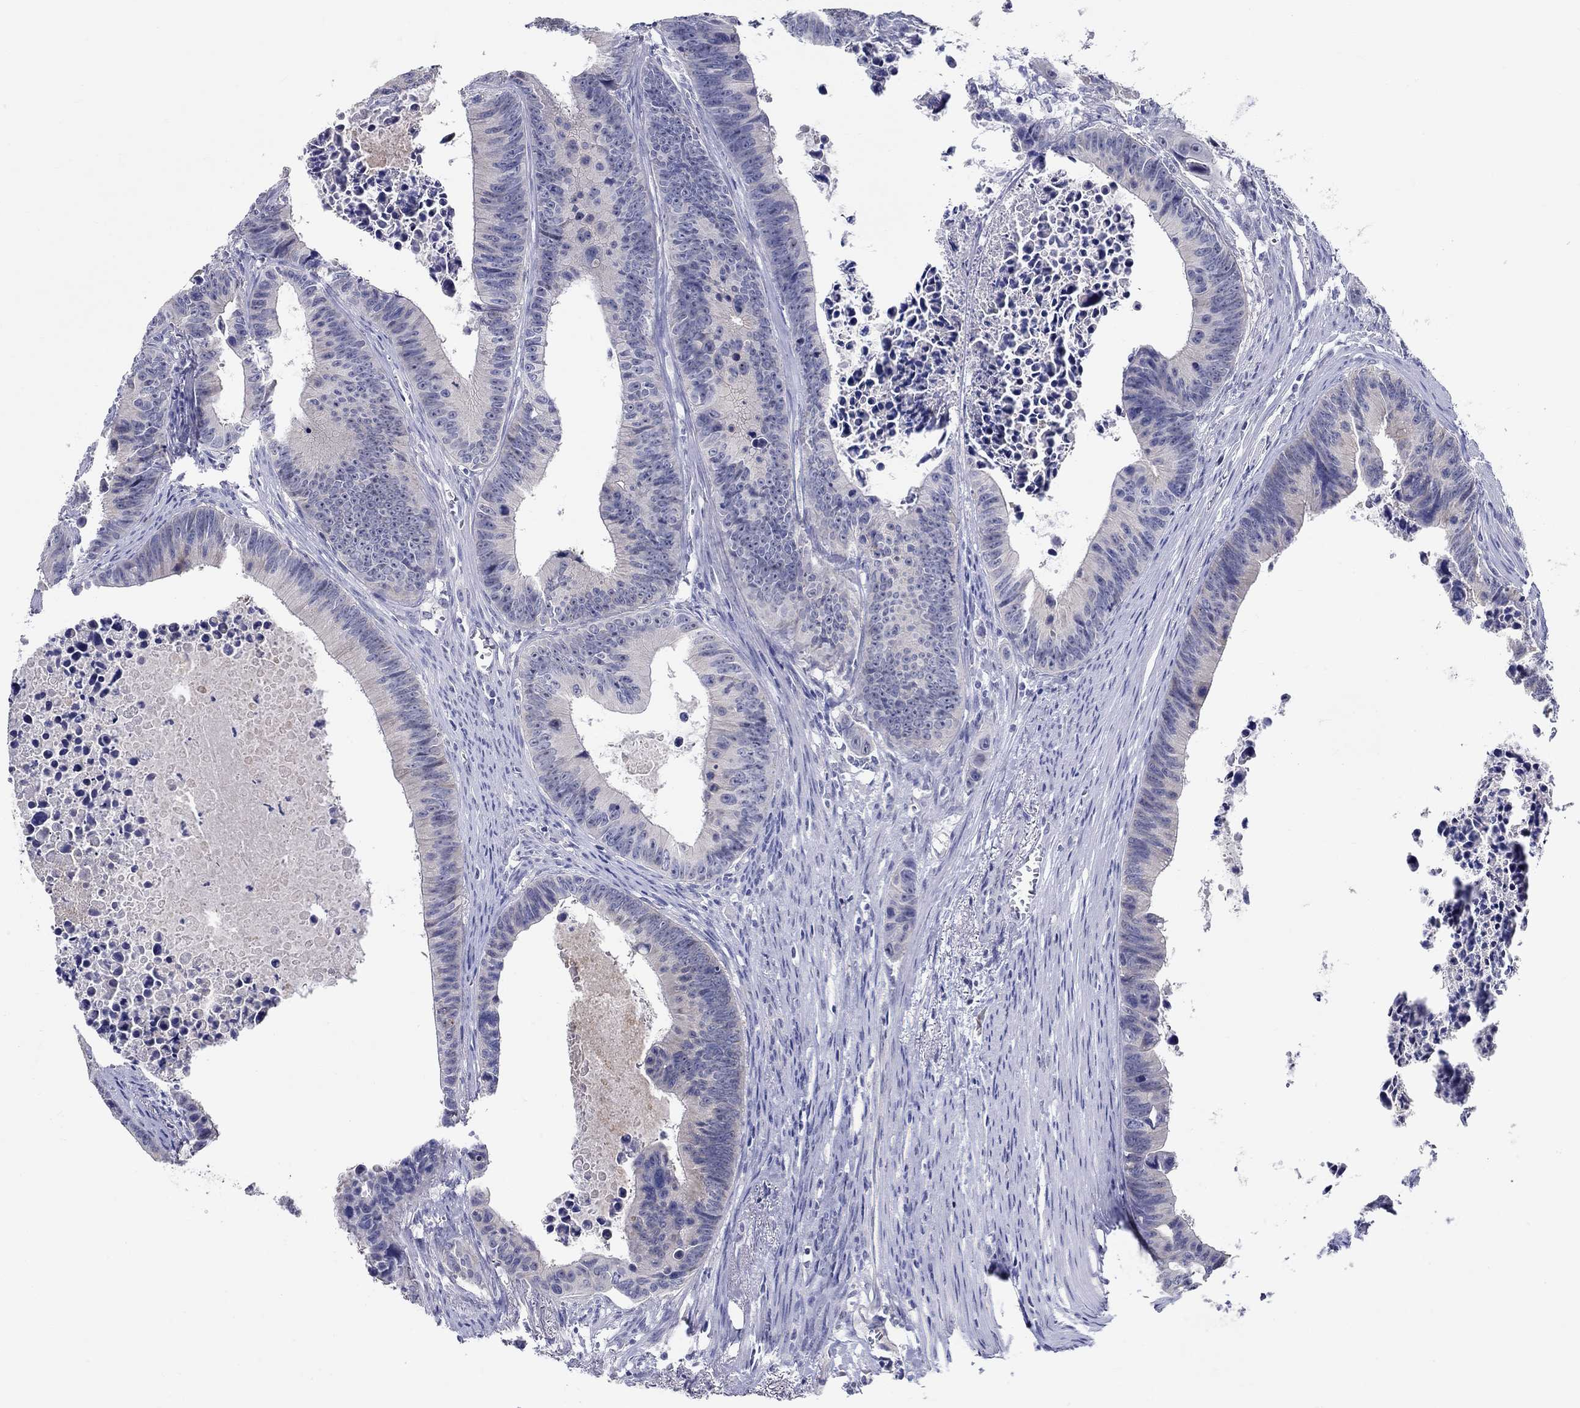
{"staining": {"intensity": "negative", "quantity": "none", "location": "none"}, "tissue": "colorectal cancer", "cell_type": "Tumor cells", "image_type": "cancer", "snomed": [{"axis": "morphology", "description": "Adenocarcinoma, NOS"}, {"axis": "topography", "description": "Colon"}], "caption": "Colorectal adenocarcinoma stained for a protein using immunohistochemistry reveals no positivity tumor cells.", "gene": "SLC30A3", "patient": {"sex": "female", "age": 87}}